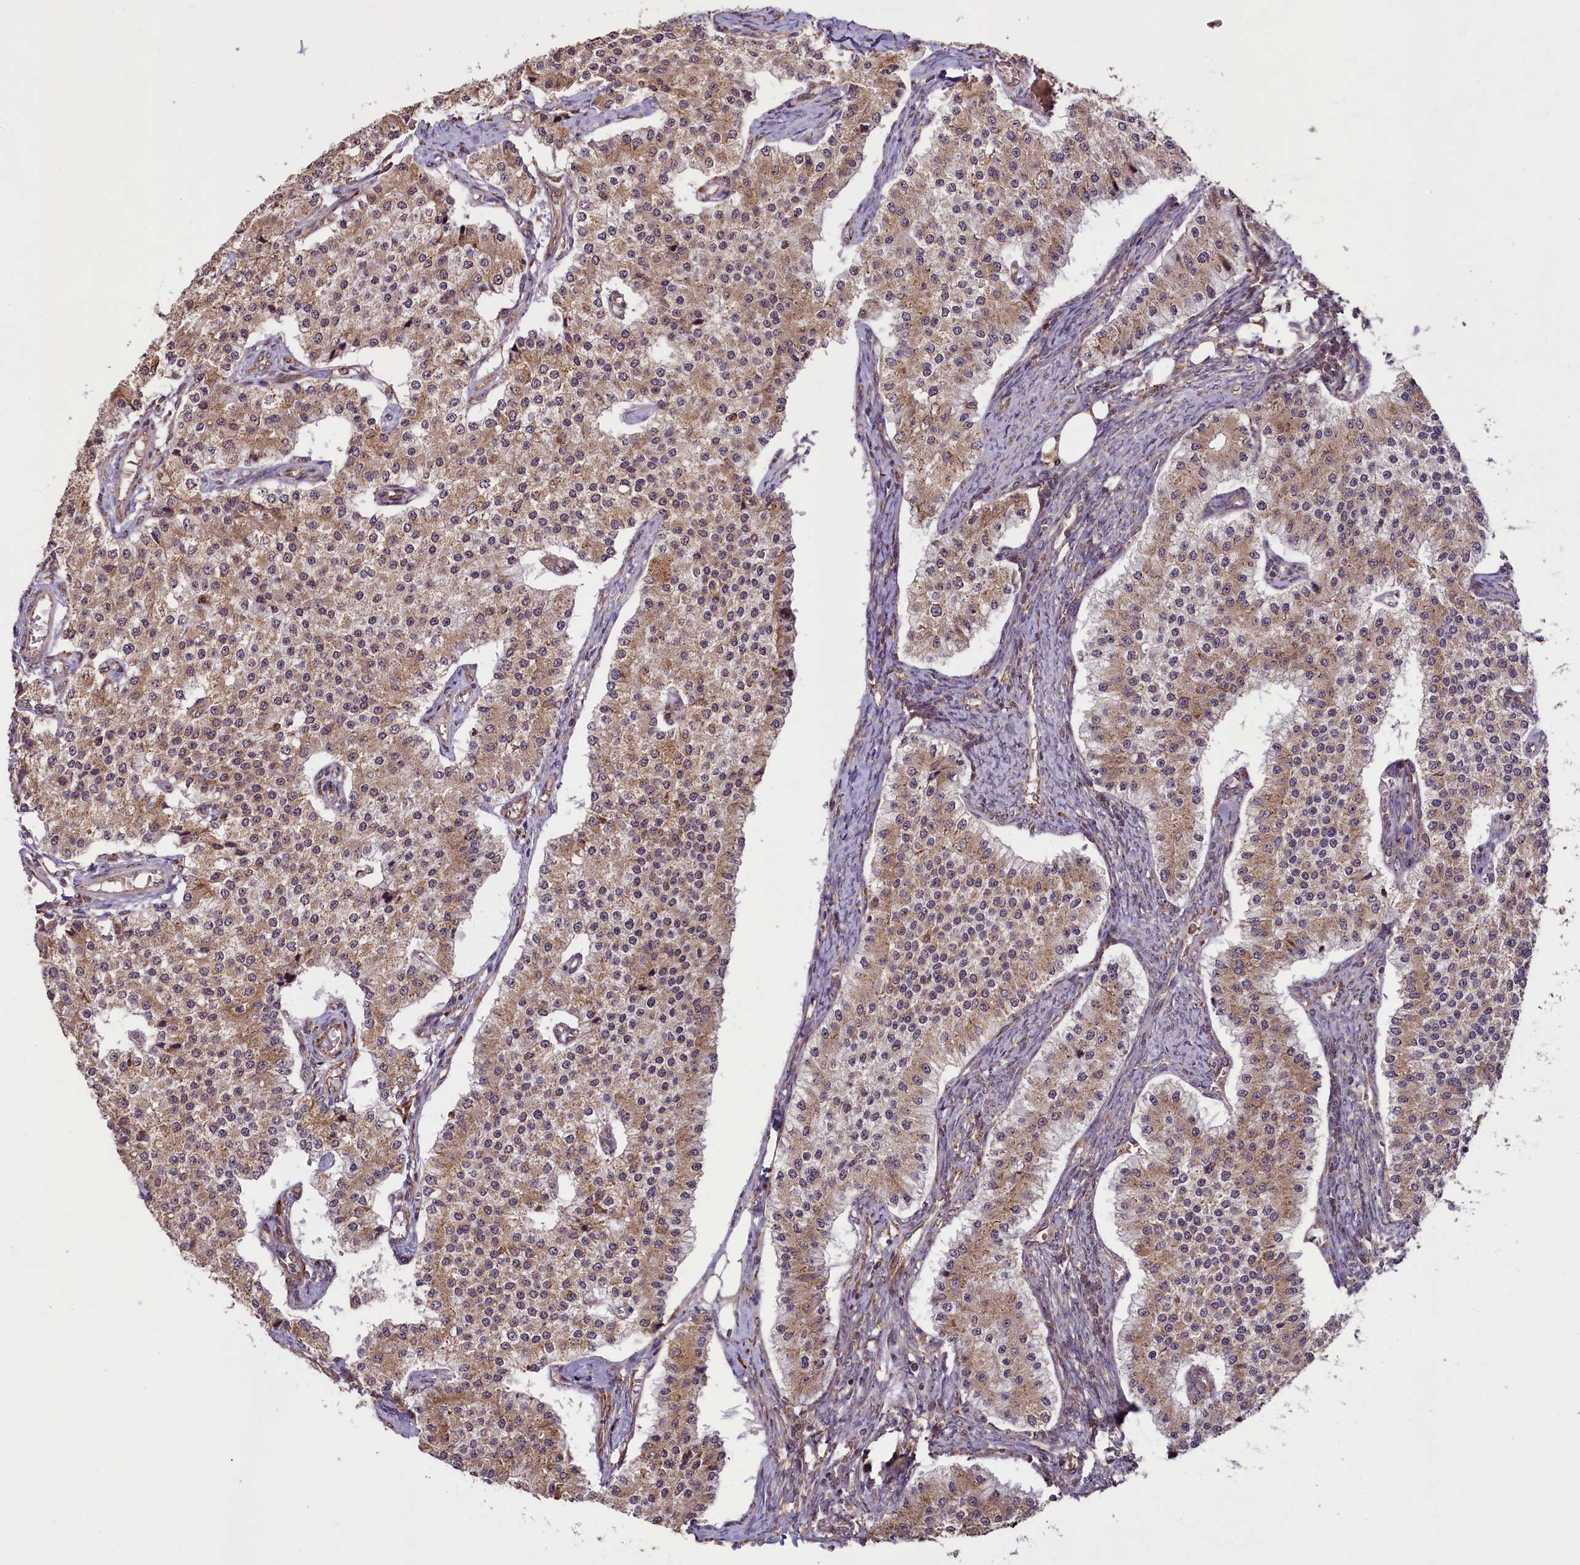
{"staining": {"intensity": "moderate", "quantity": ">75%", "location": "cytoplasmic/membranous"}, "tissue": "carcinoid", "cell_type": "Tumor cells", "image_type": "cancer", "snomed": [{"axis": "morphology", "description": "Carcinoid, malignant, NOS"}, {"axis": "topography", "description": "Colon"}], "caption": "A brown stain highlights moderate cytoplasmic/membranous positivity of a protein in human carcinoid (malignant) tumor cells. The staining was performed using DAB (3,3'-diaminobenzidine), with brown indicating positive protein expression. Nuclei are stained blue with hematoxylin.", "gene": "LARP4", "patient": {"sex": "female", "age": 52}}